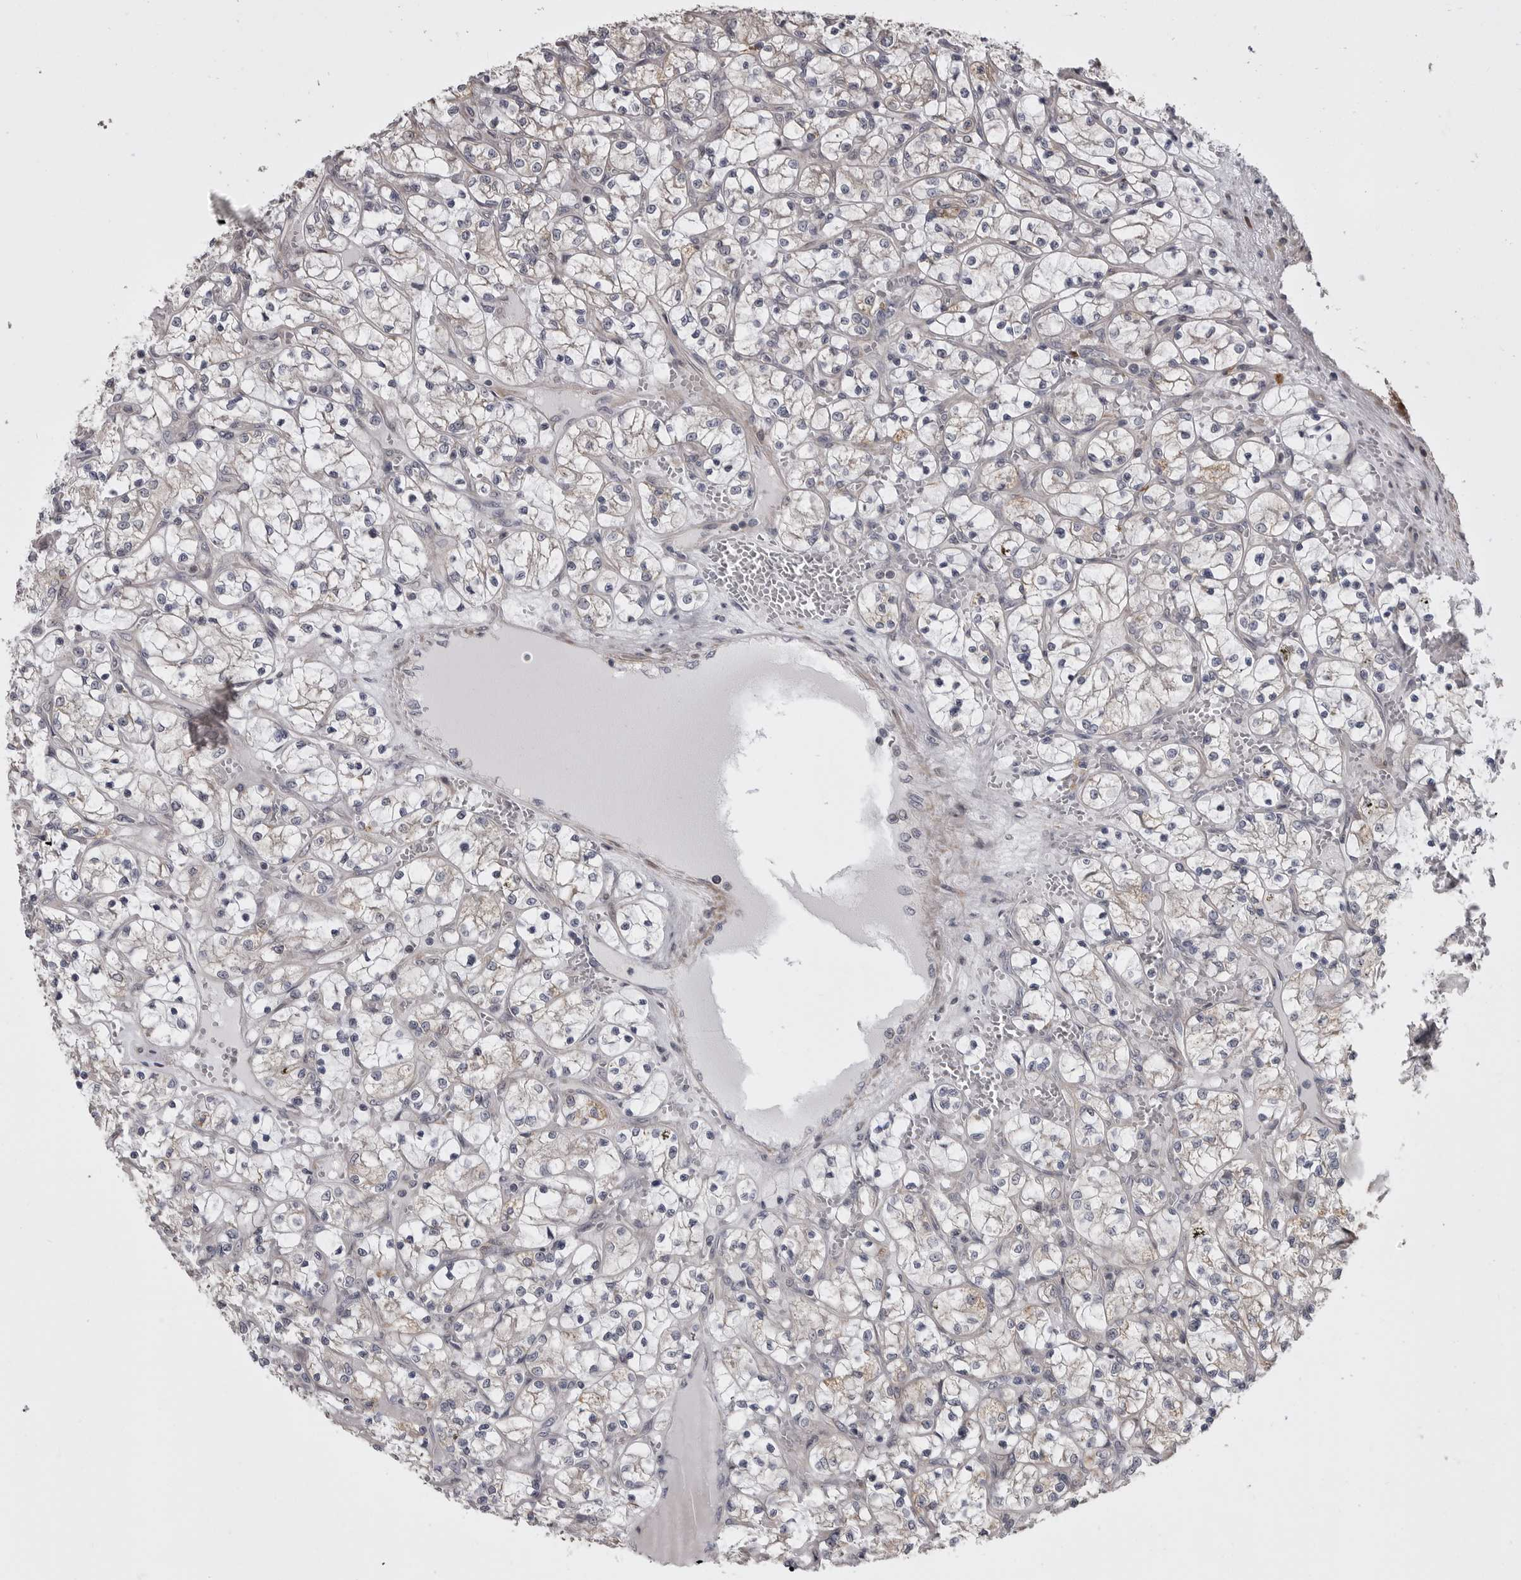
{"staining": {"intensity": "negative", "quantity": "none", "location": "none"}, "tissue": "renal cancer", "cell_type": "Tumor cells", "image_type": "cancer", "snomed": [{"axis": "morphology", "description": "Adenocarcinoma, NOS"}, {"axis": "topography", "description": "Kidney"}], "caption": "An immunohistochemistry (IHC) photomicrograph of renal adenocarcinoma is shown. There is no staining in tumor cells of renal adenocarcinoma.", "gene": "ZNRF1", "patient": {"sex": "female", "age": 69}}